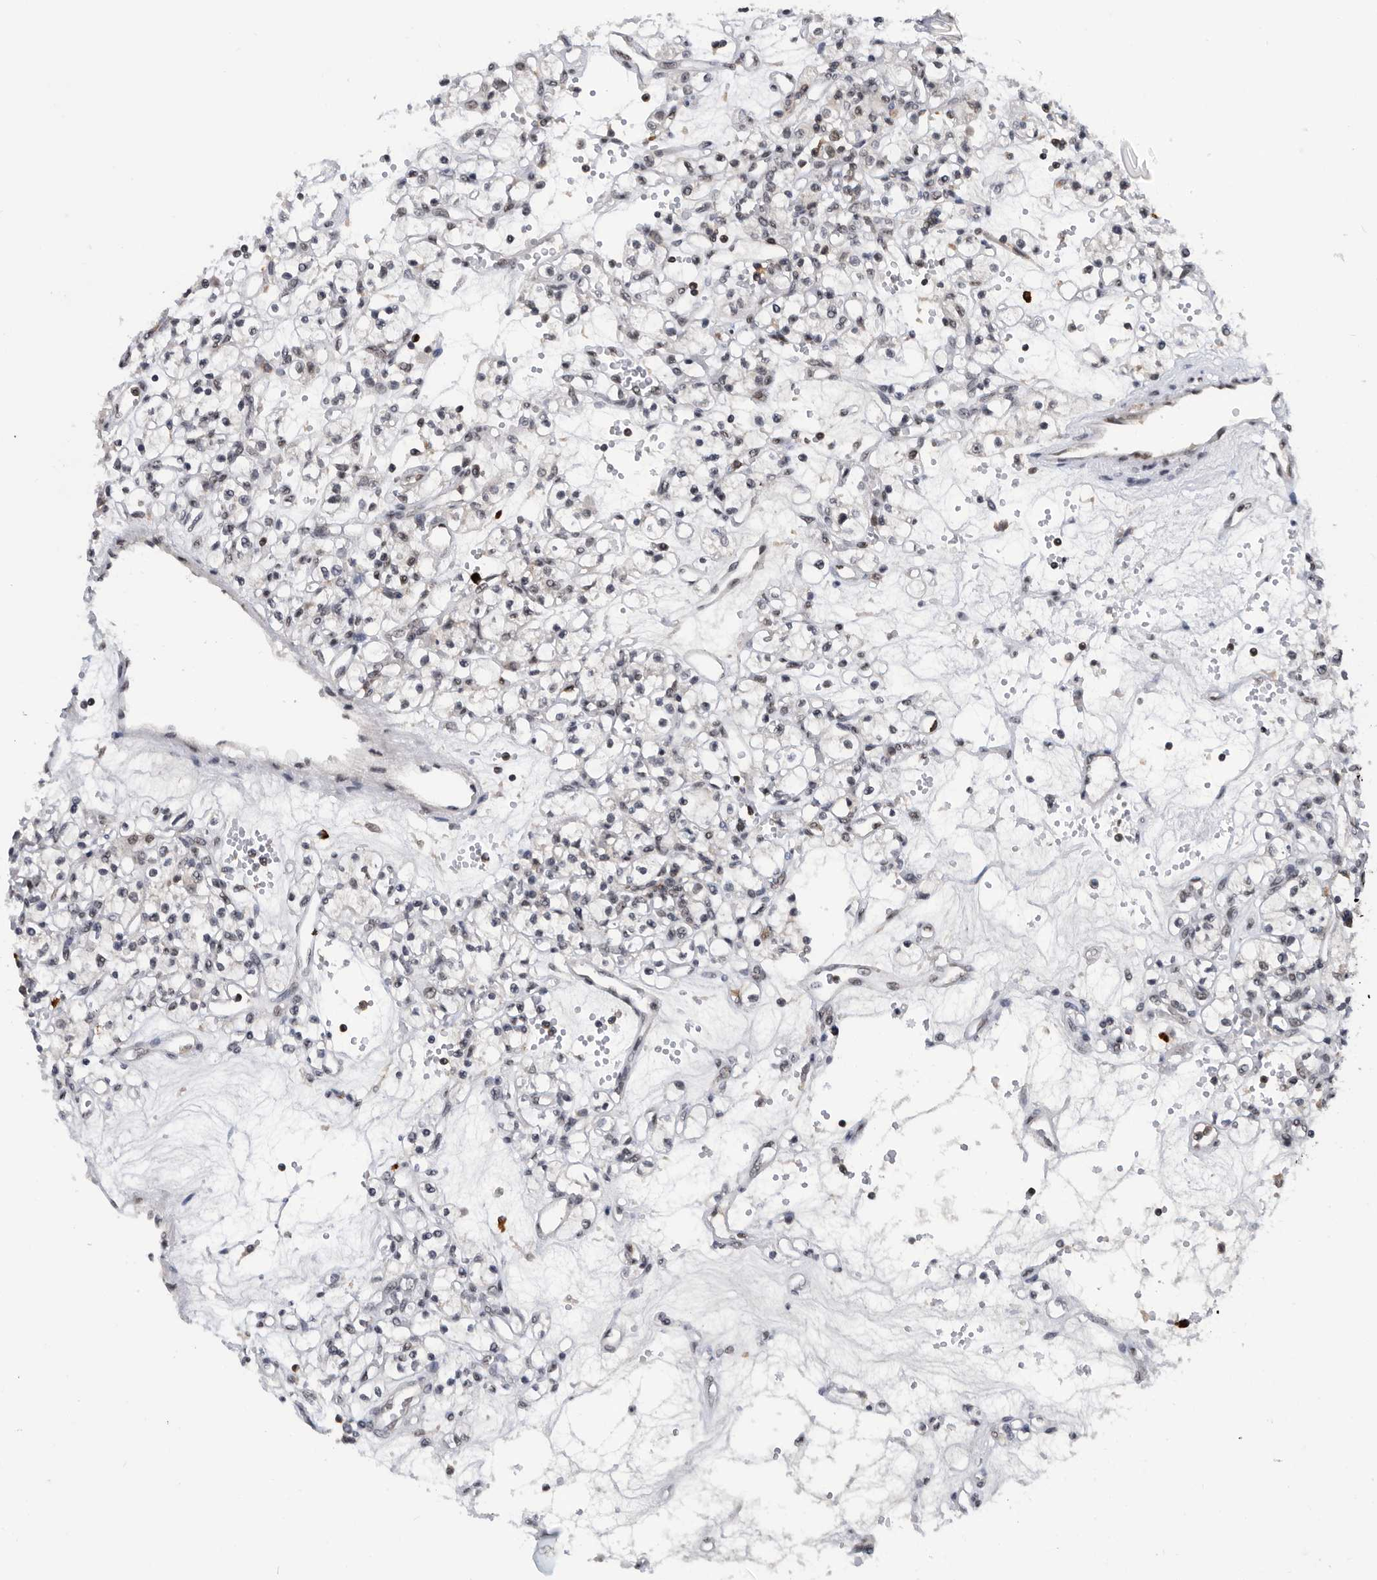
{"staining": {"intensity": "negative", "quantity": "none", "location": "none"}, "tissue": "renal cancer", "cell_type": "Tumor cells", "image_type": "cancer", "snomed": [{"axis": "morphology", "description": "Adenocarcinoma, NOS"}, {"axis": "topography", "description": "Kidney"}], "caption": "The micrograph shows no staining of tumor cells in adenocarcinoma (renal).", "gene": "ZNF260", "patient": {"sex": "female", "age": 59}}